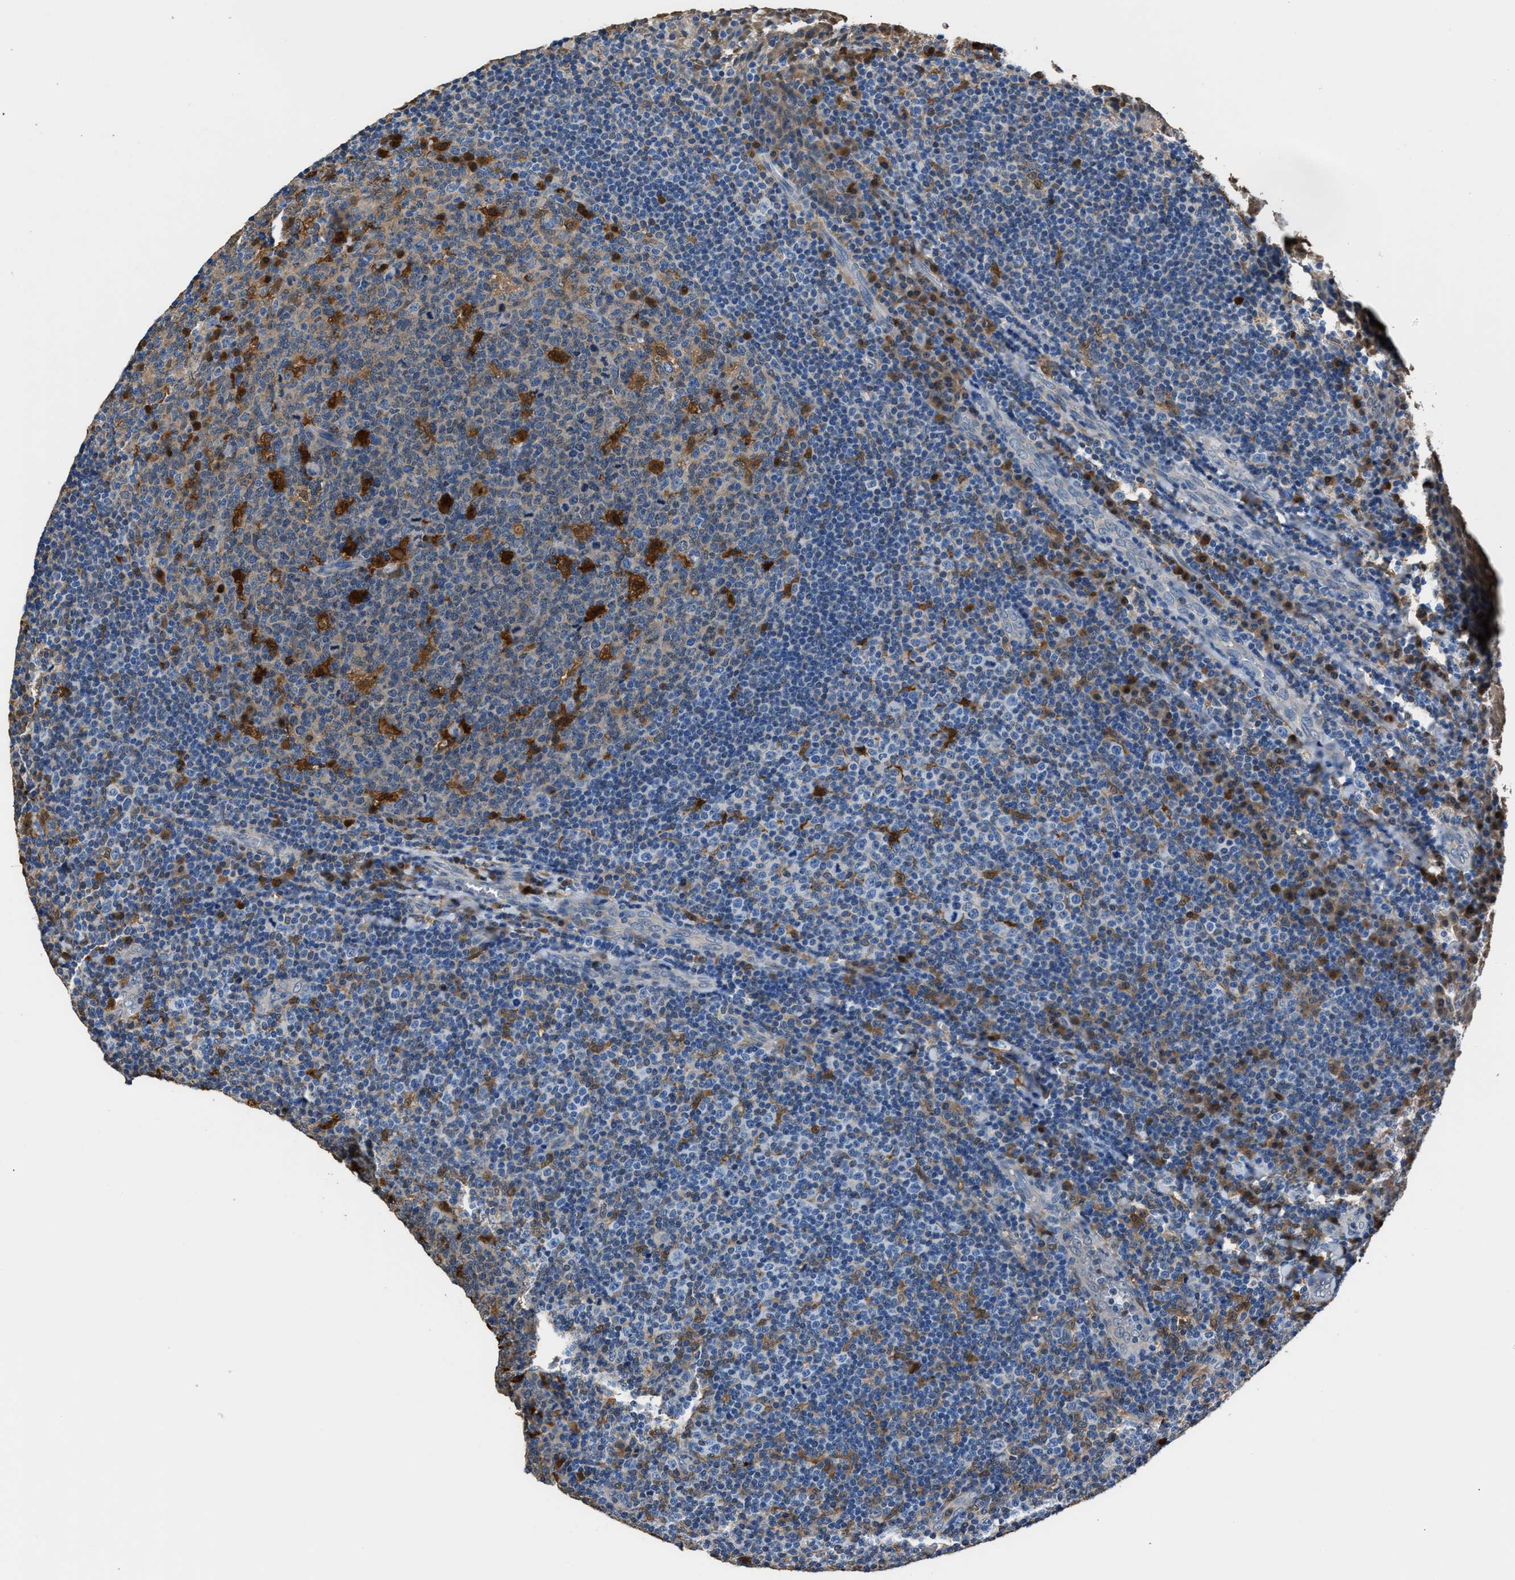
{"staining": {"intensity": "weak", "quantity": "25%-75%", "location": "cytoplasmic/membranous"}, "tissue": "tonsil", "cell_type": "Germinal center cells", "image_type": "normal", "snomed": [{"axis": "morphology", "description": "Normal tissue, NOS"}, {"axis": "topography", "description": "Tonsil"}], "caption": "Immunohistochemical staining of normal human tonsil shows 25%-75% levels of weak cytoplasmic/membranous protein positivity in approximately 25%-75% of germinal center cells. (DAB IHC with brightfield microscopy, high magnification).", "gene": "GSTP1", "patient": {"sex": "male", "age": 17}}